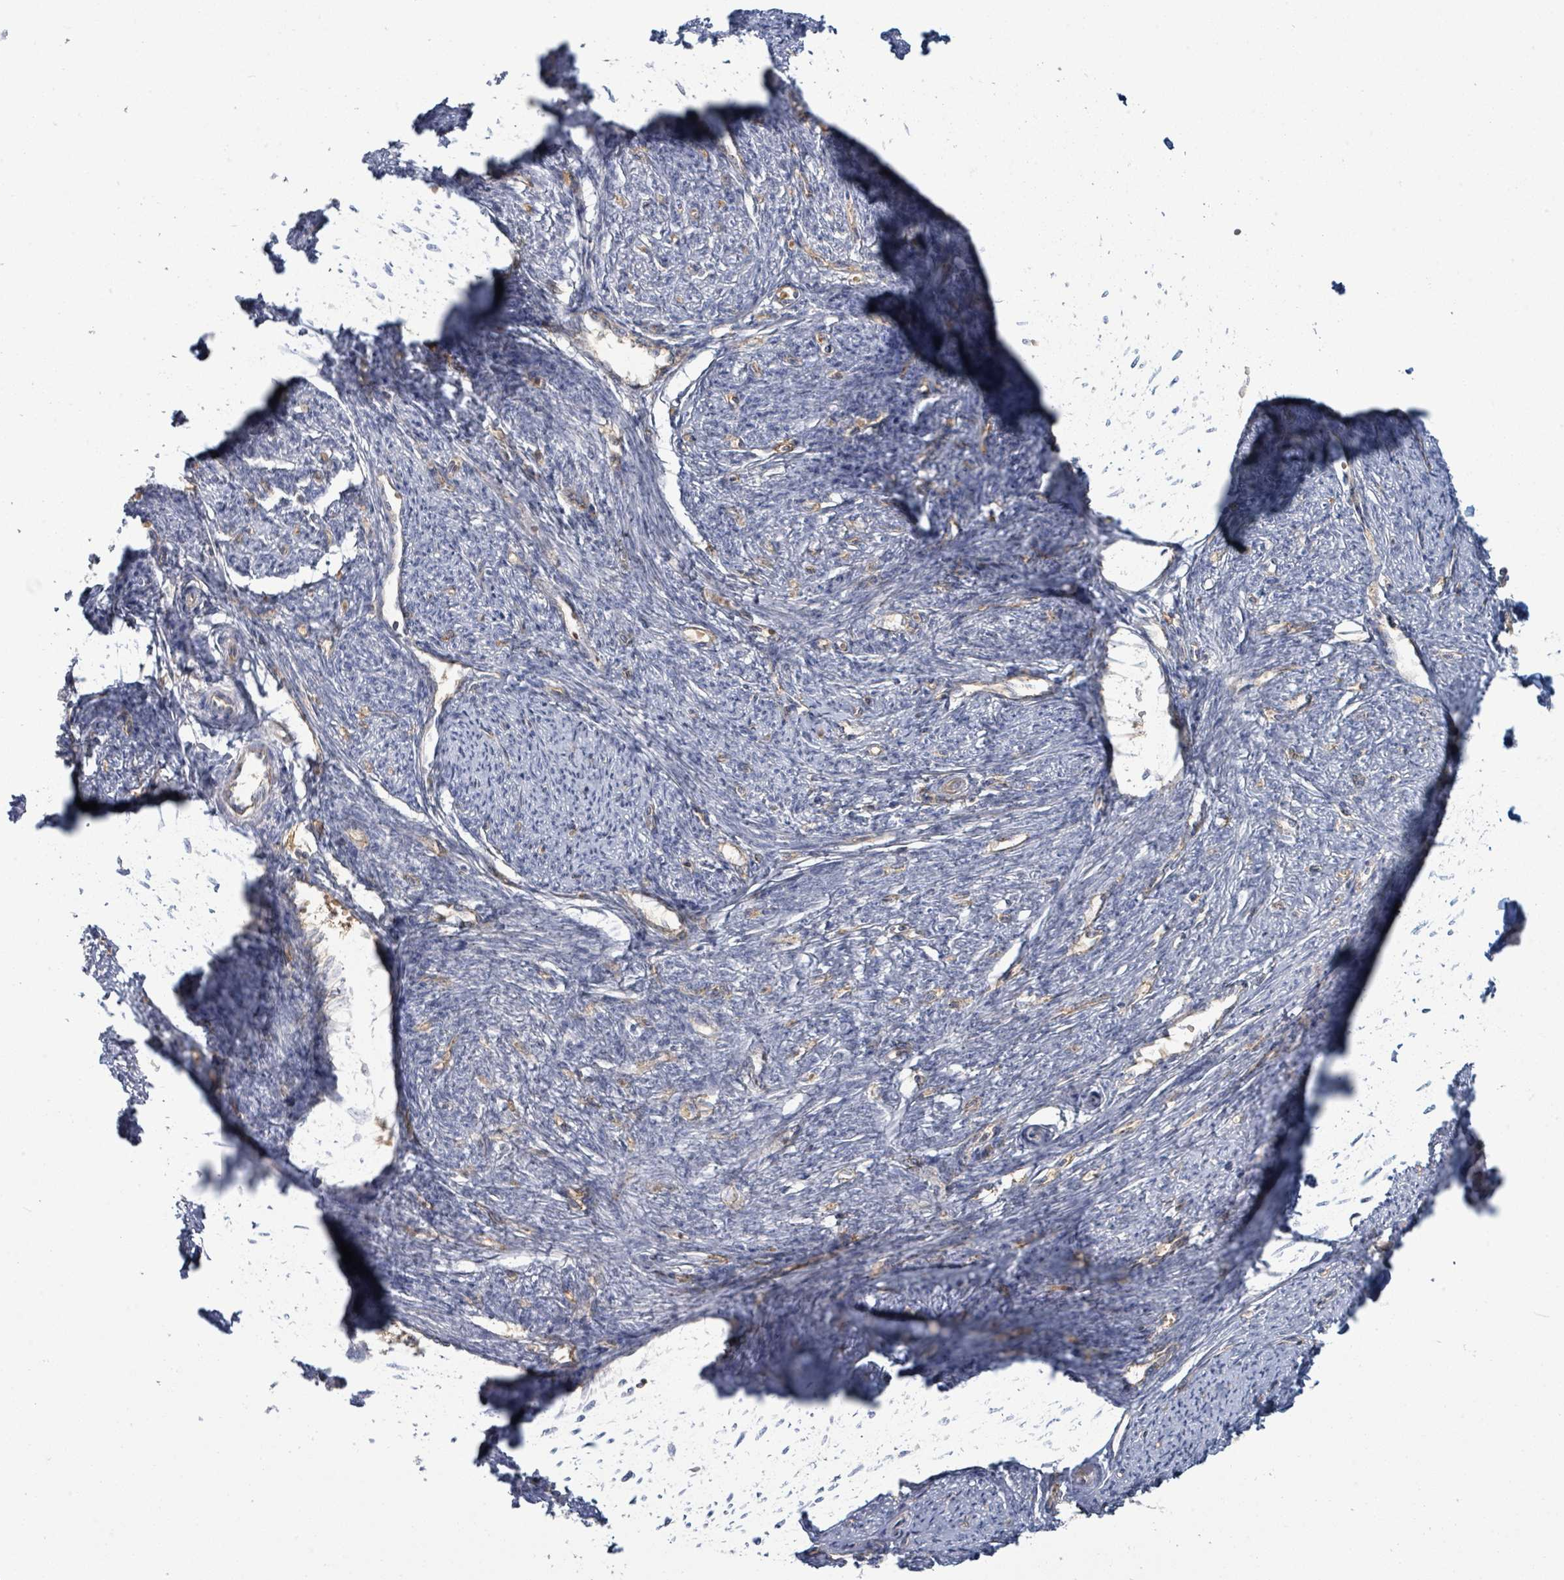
{"staining": {"intensity": "negative", "quantity": "none", "location": "none"}, "tissue": "smooth muscle", "cell_type": "Smooth muscle cells", "image_type": "normal", "snomed": [{"axis": "morphology", "description": "Normal tissue, NOS"}, {"axis": "topography", "description": "Smooth muscle"}, {"axis": "topography", "description": "Fallopian tube"}], "caption": "The IHC histopathology image has no significant expression in smooth muscle cells of smooth muscle.", "gene": "TNFRSF14", "patient": {"sex": "female", "age": 59}}